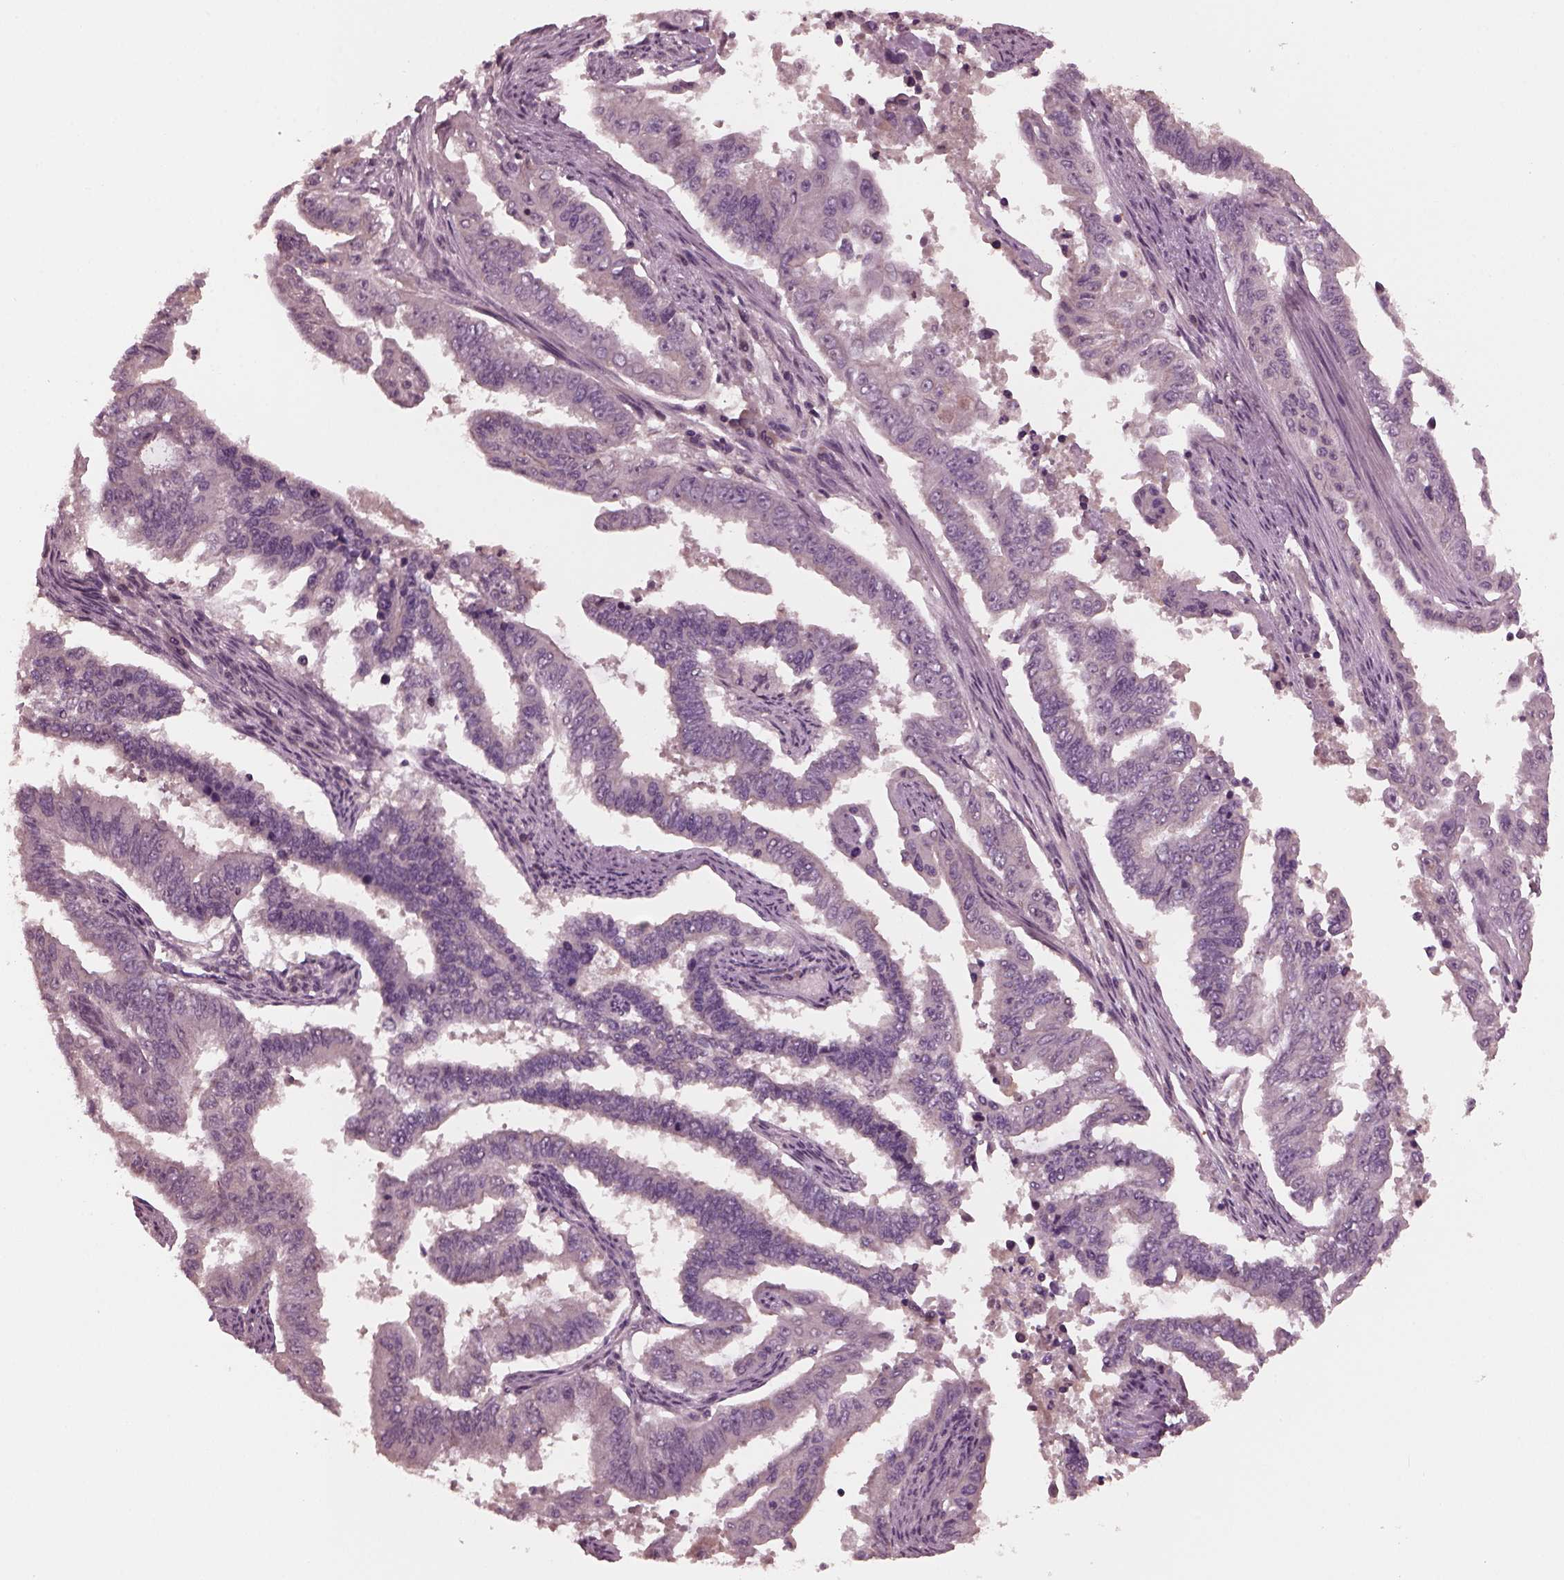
{"staining": {"intensity": "negative", "quantity": "none", "location": "none"}, "tissue": "endometrial cancer", "cell_type": "Tumor cells", "image_type": "cancer", "snomed": [{"axis": "morphology", "description": "Adenocarcinoma, NOS"}, {"axis": "topography", "description": "Uterus"}], "caption": "The histopathology image exhibits no significant expression in tumor cells of endometrial cancer. The staining is performed using DAB brown chromogen with nuclei counter-stained in using hematoxylin.", "gene": "PORCN", "patient": {"sex": "female", "age": 59}}